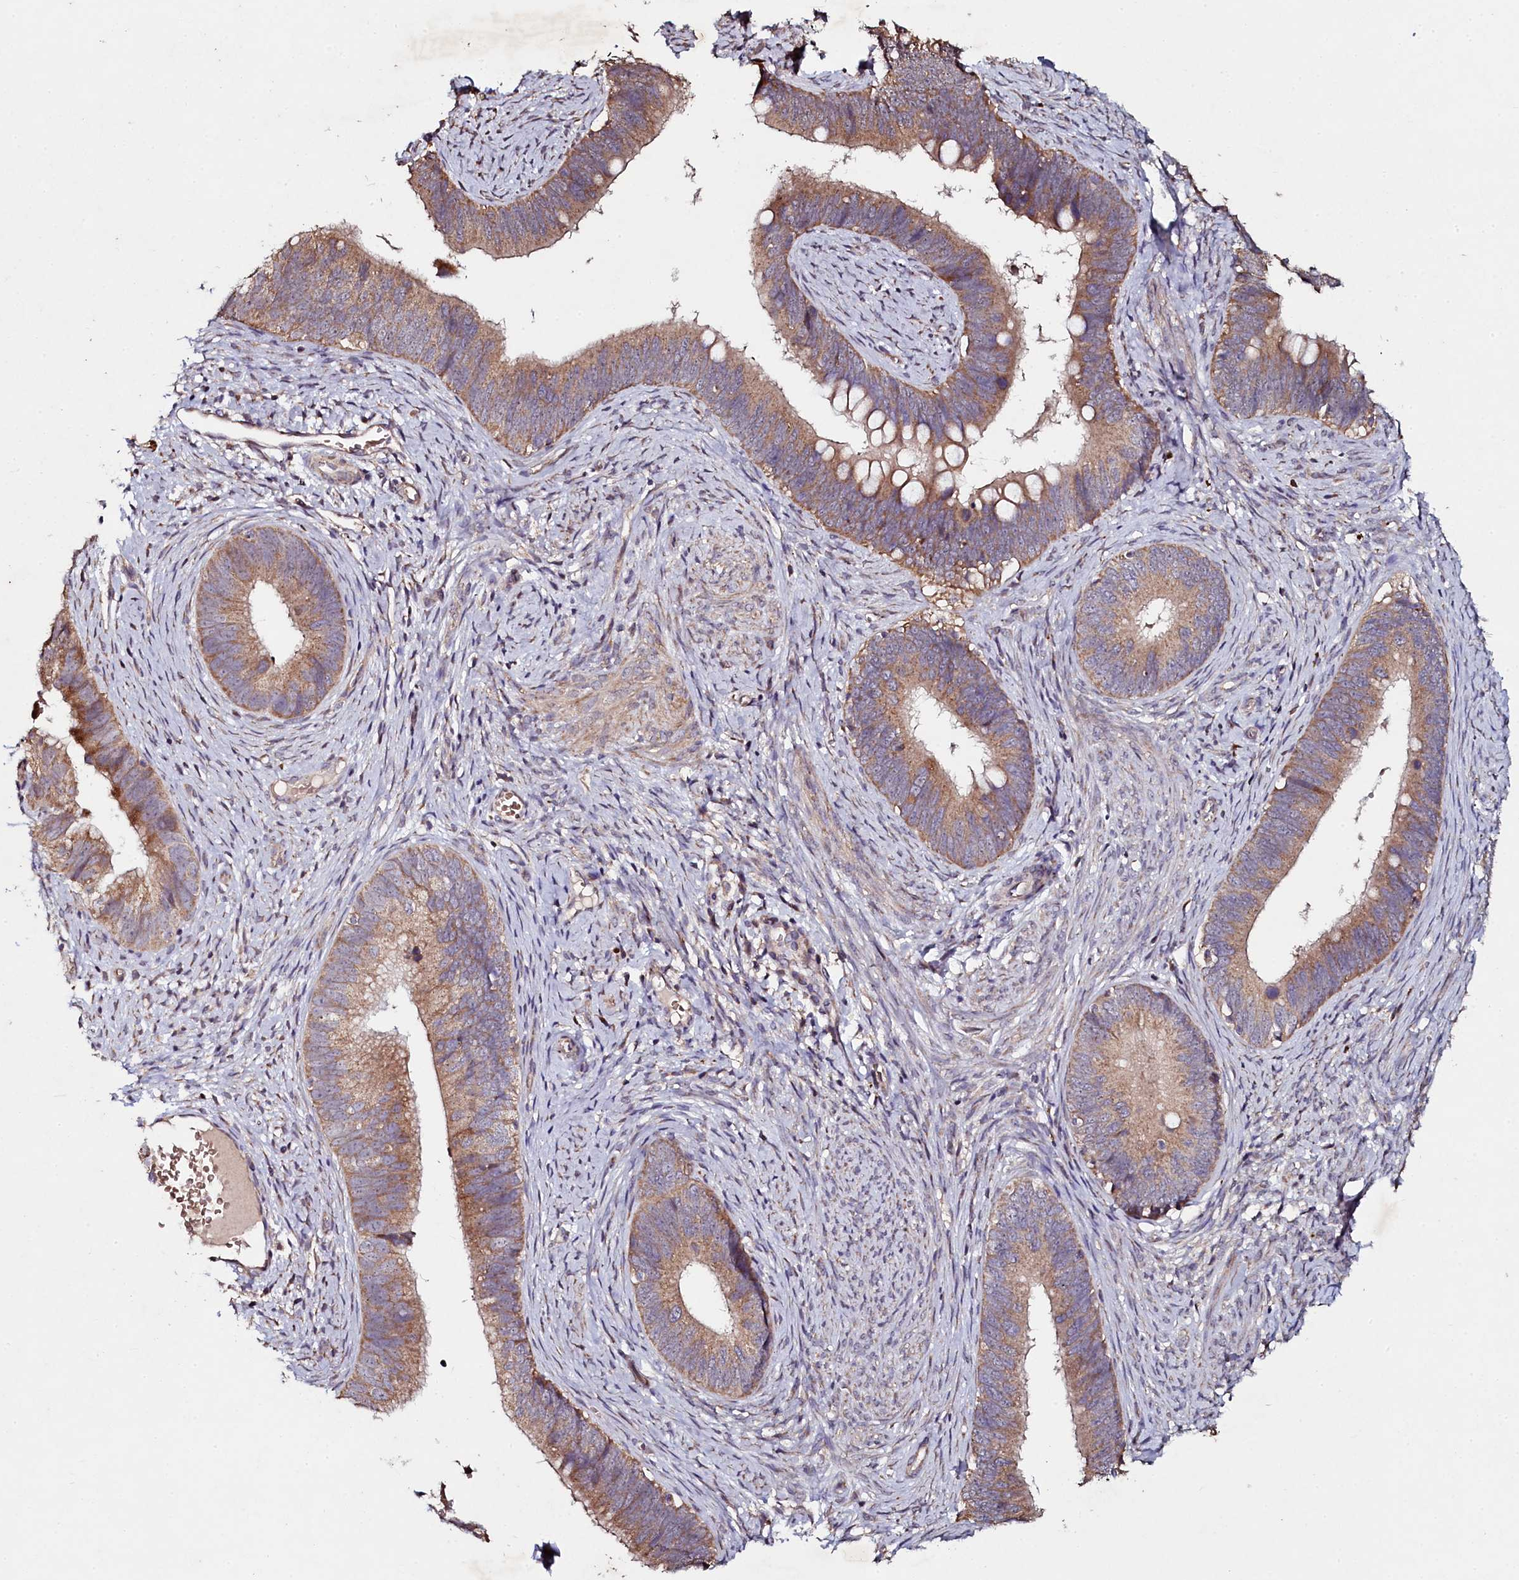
{"staining": {"intensity": "moderate", "quantity": ">75%", "location": "cytoplasmic/membranous"}, "tissue": "cervical cancer", "cell_type": "Tumor cells", "image_type": "cancer", "snomed": [{"axis": "morphology", "description": "Adenocarcinoma, NOS"}, {"axis": "topography", "description": "Cervix"}], "caption": "Protein expression analysis of adenocarcinoma (cervical) reveals moderate cytoplasmic/membranous expression in about >75% of tumor cells.", "gene": "SEC24C", "patient": {"sex": "female", "age": 42}}